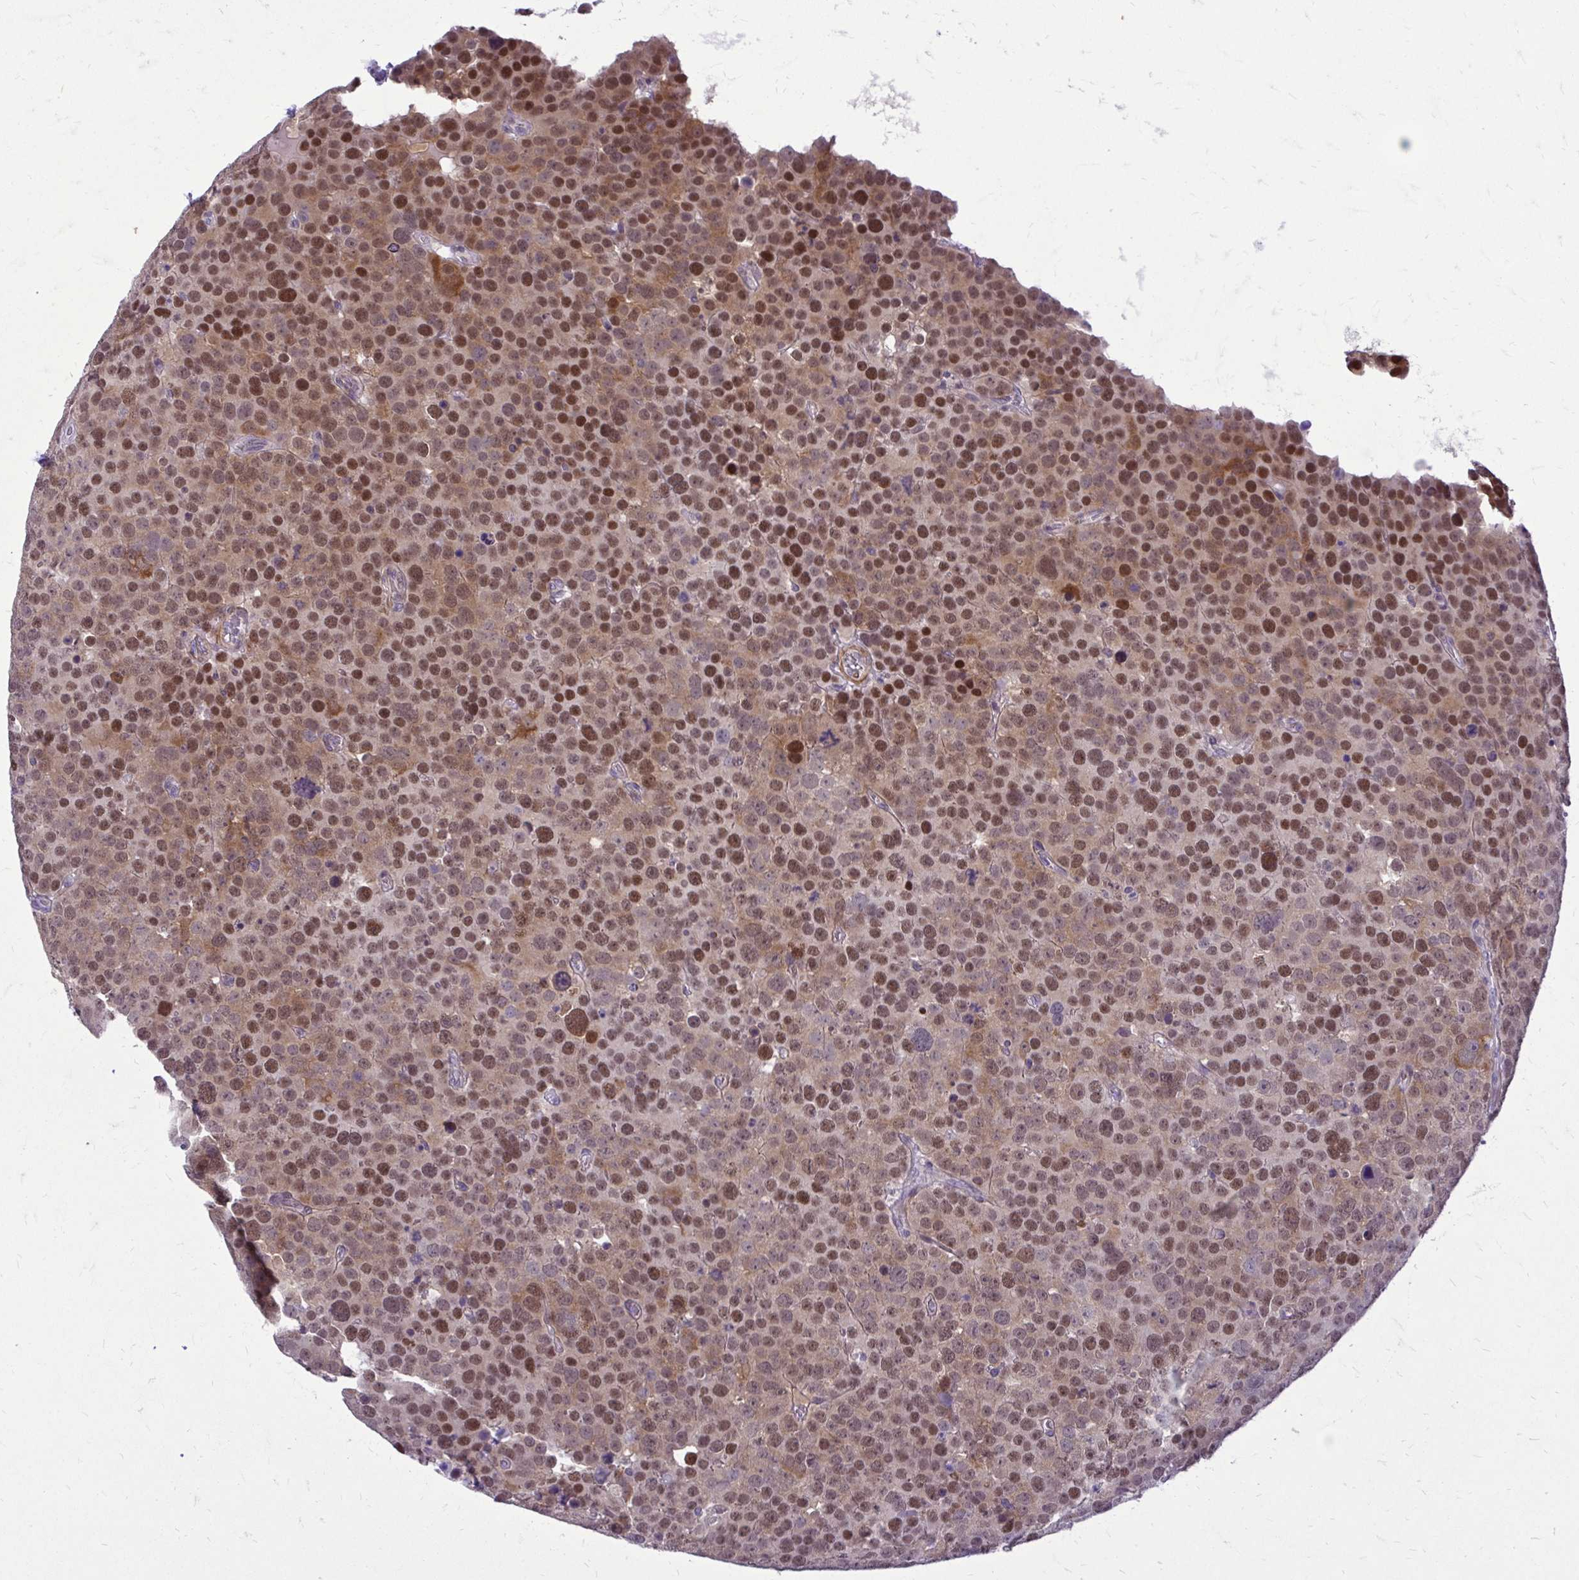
{"staining": {"intensity": "moderate", "quantity": ">75%", "location": "nuclear"}, "tissue": "testis cancer", "cell_type": "Tumor cells", "image_type": "cancer", "snomed": [{"axis": "morphology", "description": "Seminoma, NOS"}, {"axis": "topography", "description": "Testis"}], "caption": "The immunohistochemical stain shows moderate nuclear expression in tumor cells of testis cancer tissue.", "gene": "ZBTB25", "patient": {"sex": "male", "age": 71}}